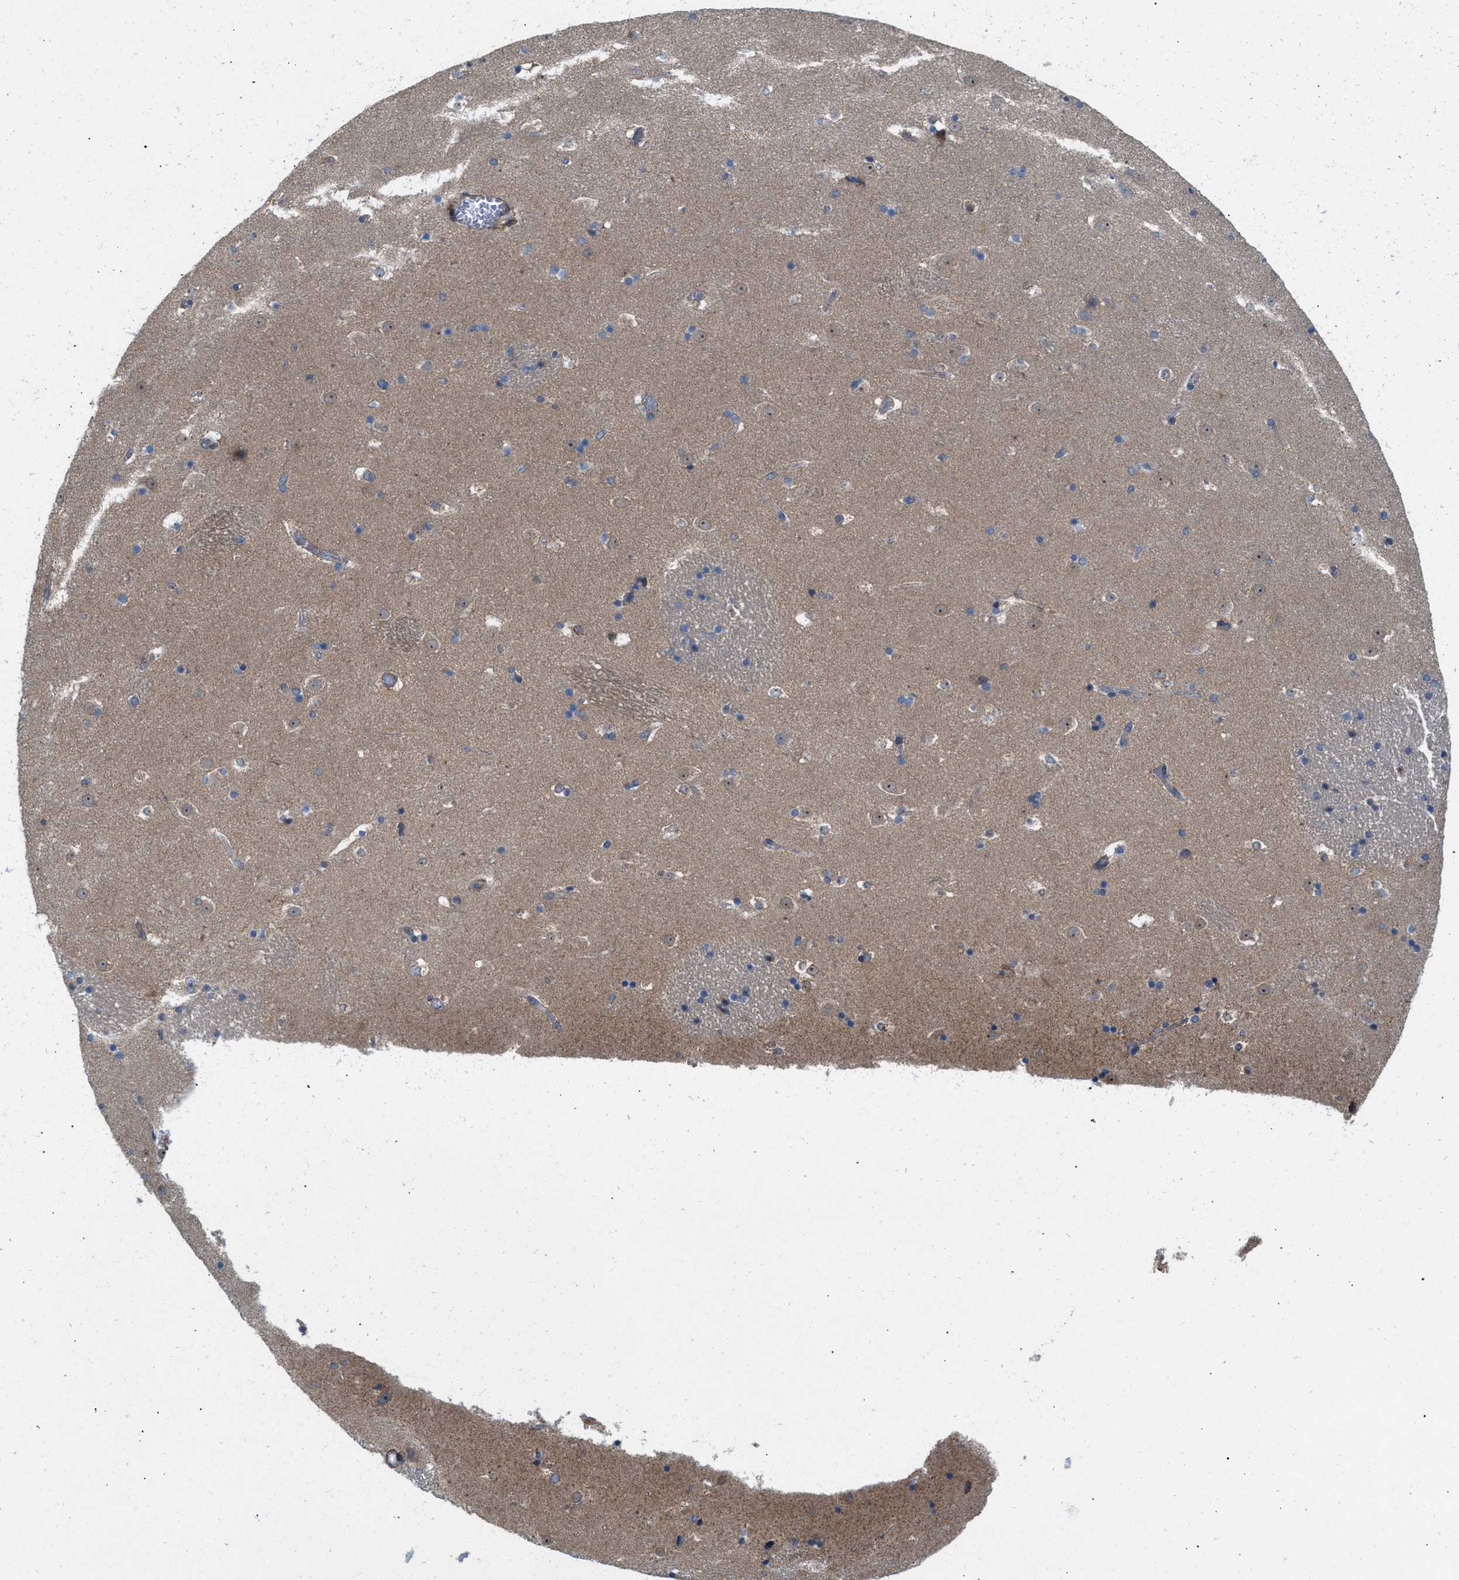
{"staining": {"intensity": "weak", "quantity": "<25%", "location": "cytoplasmic/membranous"}, "tissue": "caudate", "cell_type": "Glial cells", "image_type": "normal", "snomed": [{"axis": "morphology", "description": "Normal tissue, NOS"}, {"axis": "topography", "description": "Lateral ventricle wall"}], "caption": "Immunohistochemistry histopathology image of benign caudate: caudate stained with DAB demonstrates no significant protein staining in glial cells.", "gene": "CYB5D1", "patient": {"sex": "male", "age": 45}}